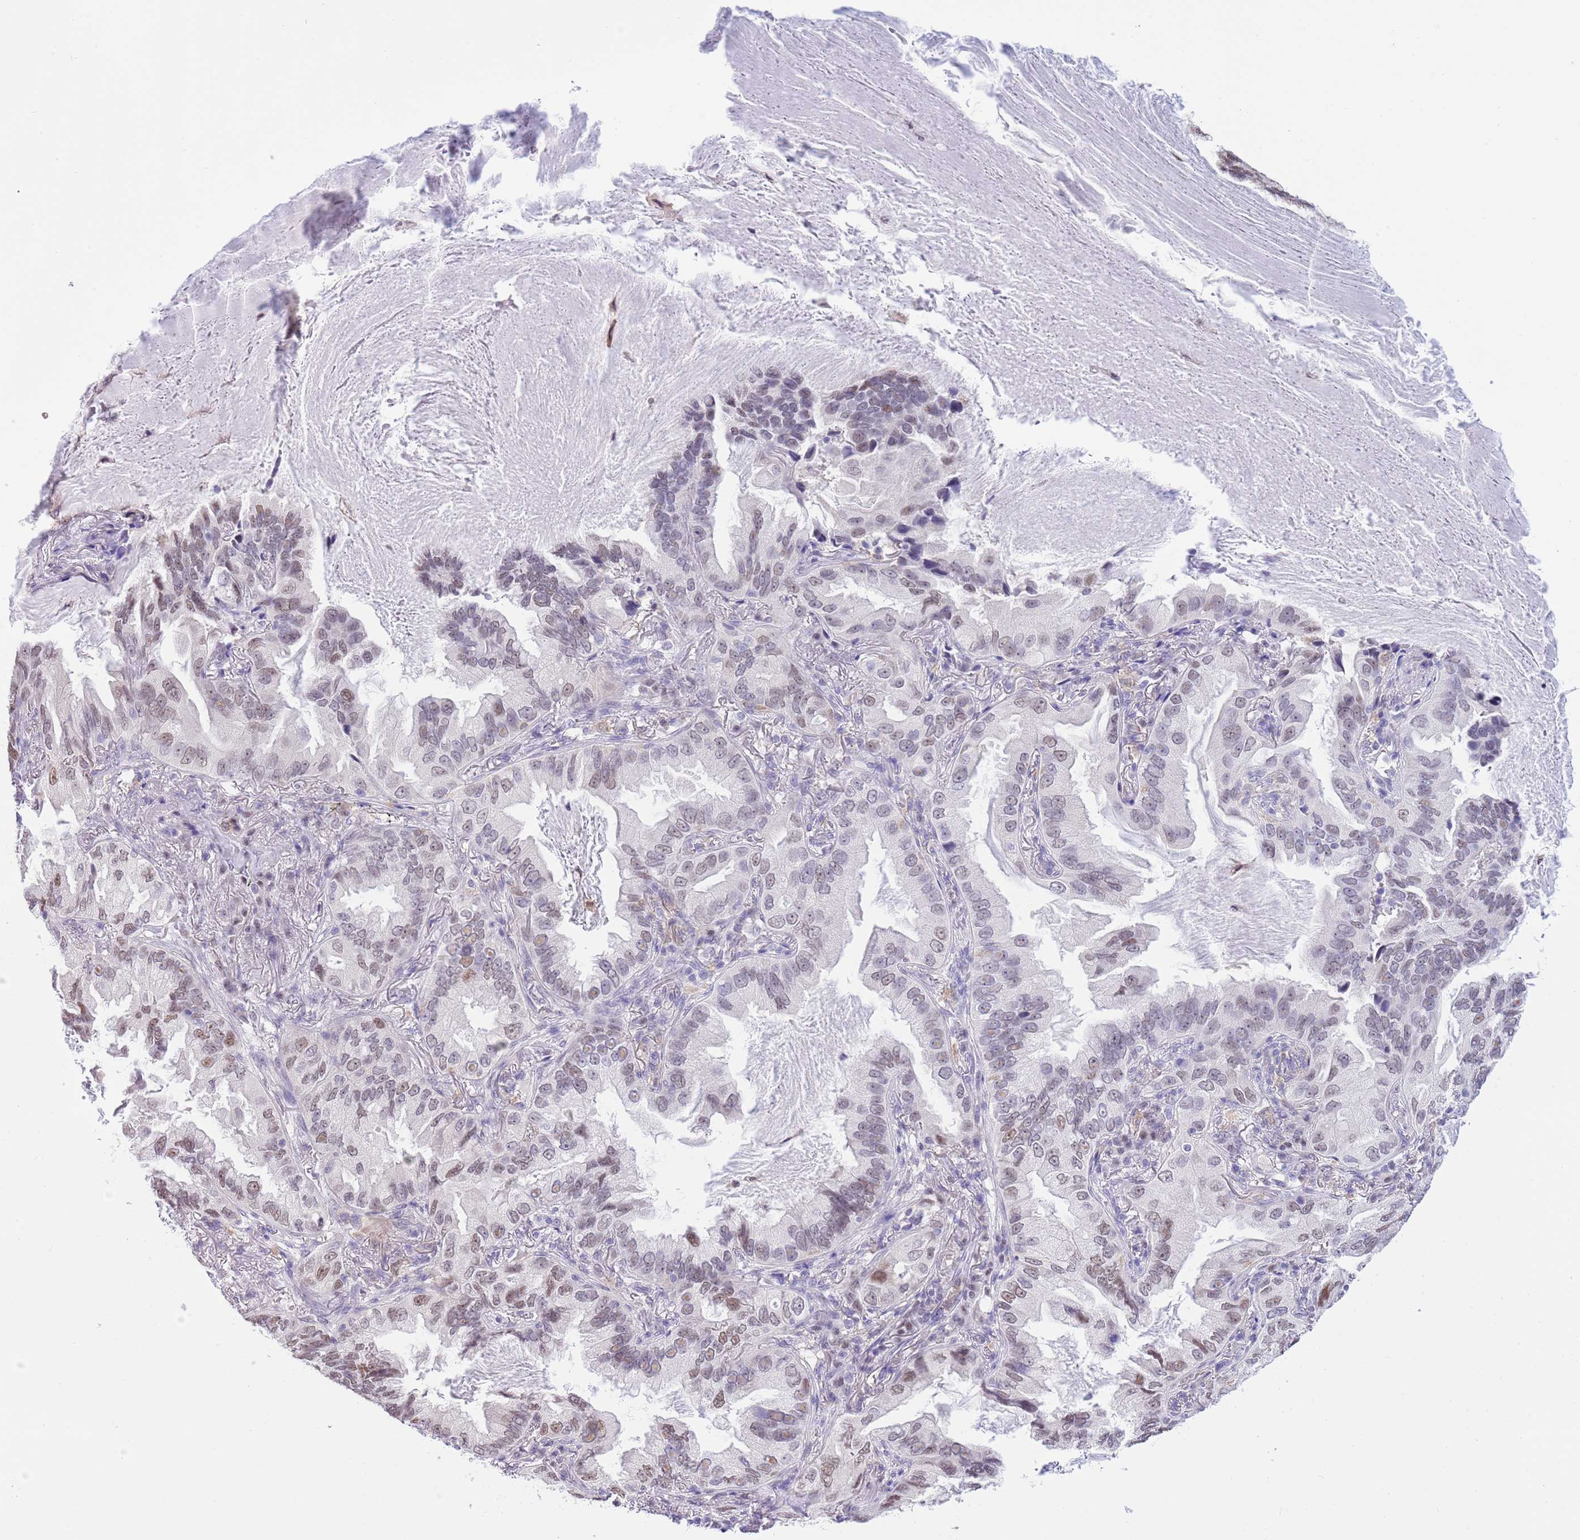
{"staining": {"intensity": "weak", "quantity": "25%-75%", "location": "nuclear"}, "tissue": "lung cancer", "cell_type": "Tumor cells", "image_type": "cancer", "snomed": [{"axis": "morphology", "description": "Adenocarcinoma, NOS"}, {"axis": "topography", "description": "Lung"}], "caption": "This micrograph shows adenocarcinoma (lung) stained with immunohistochemistry (IHC) to label a protein in brown. The nuclear of tumor cells show weak positivity for the protein. Nuclei are counter-stained blue.", "gene": "PPP1R17", "patient": {"sex": "female", "age": 69}}